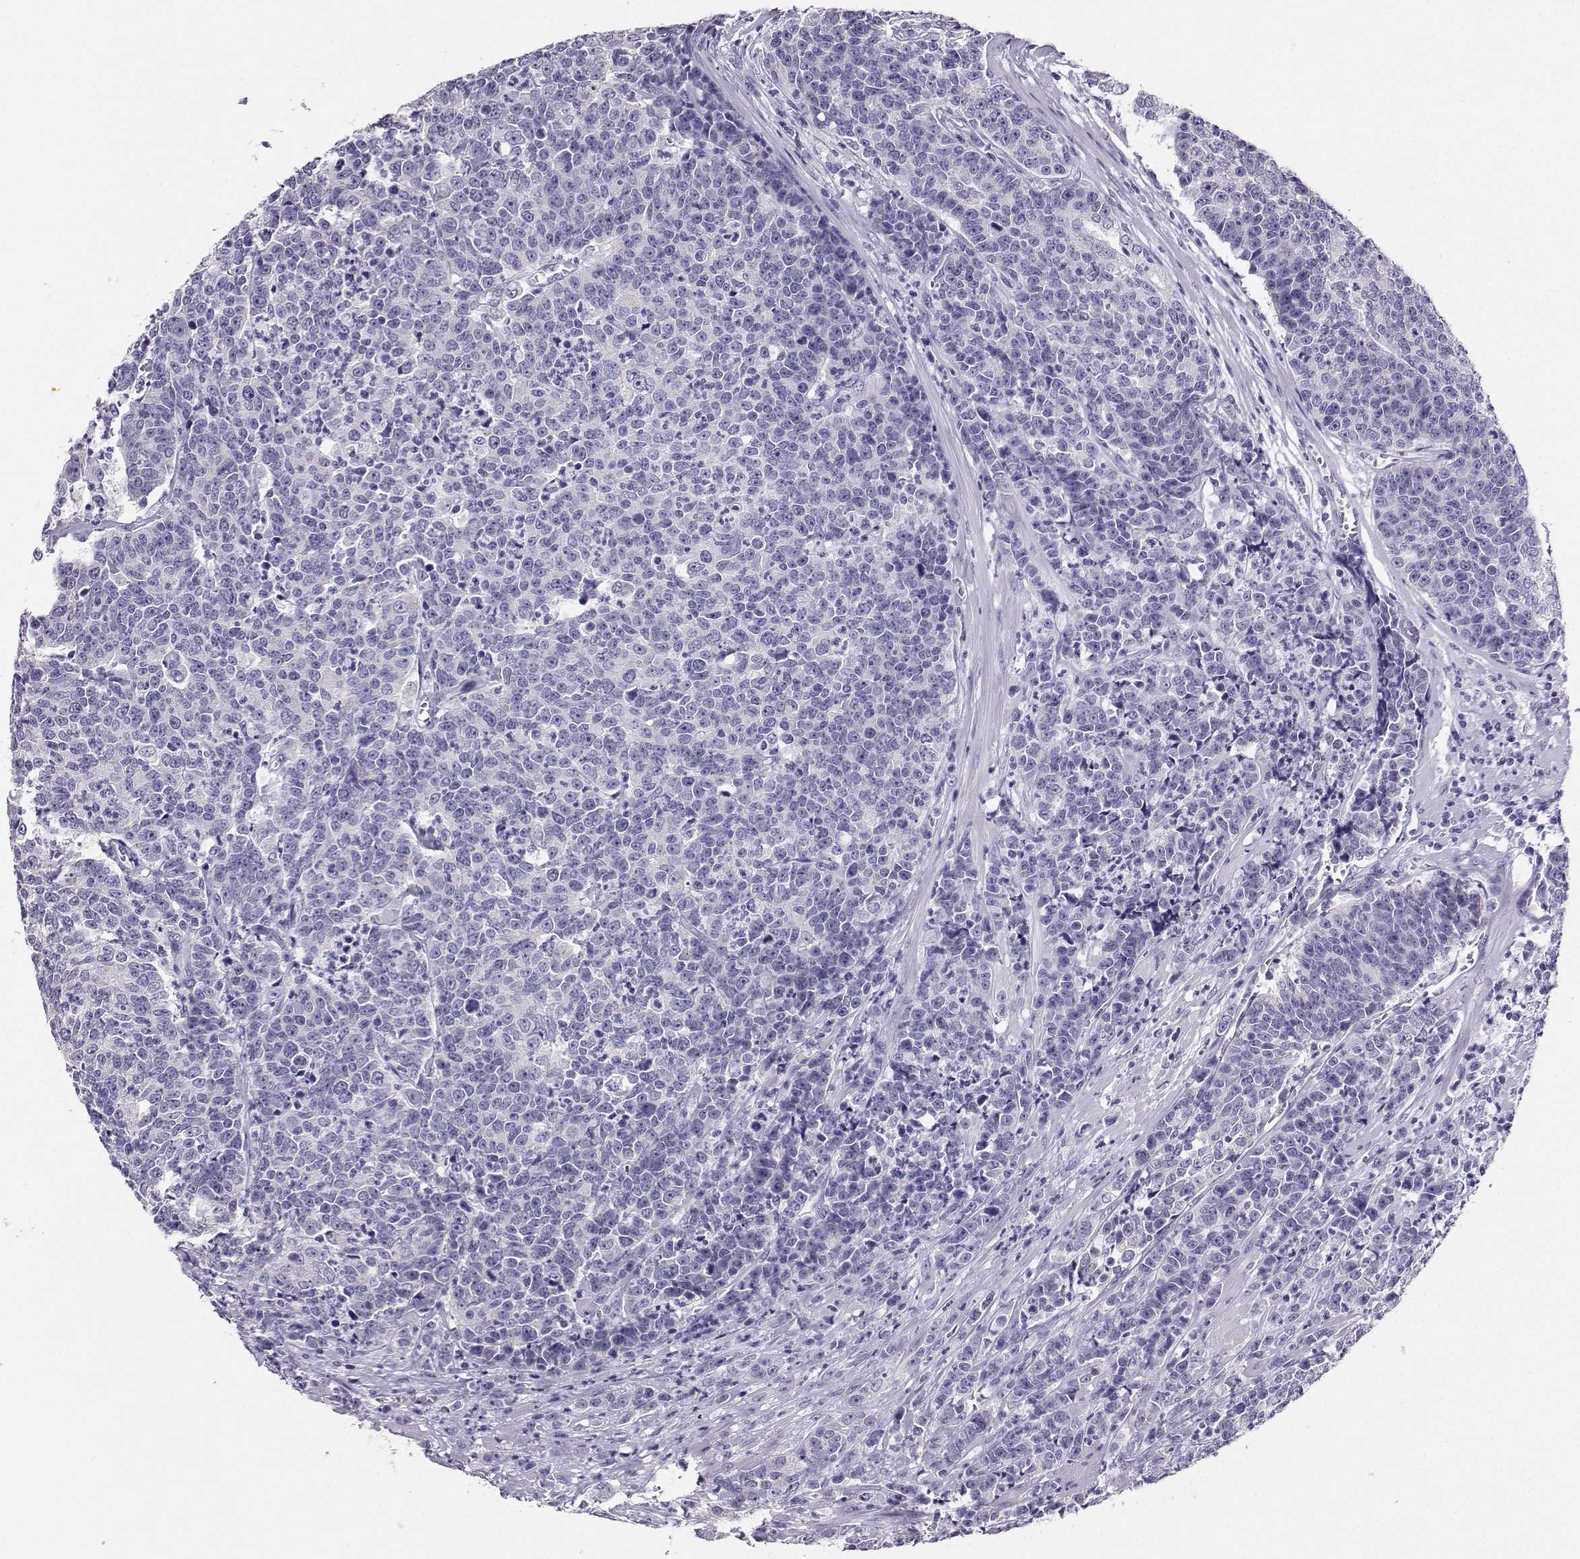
{"staining": {"intensity": "negative", "quantity": "none", "location": "none"}, "tissue": "prostate cancer", "cell_type": "Tumor cells", "image_type": "cancer", "snomed": [{"axis": "morphology", "description": "Adenocarcinoma, NOS"}, {"axis": "topography", "description": "Prostate"}], "caption": "This image is of adenocarcinoma (prostate) stained with immunohistochemistry (IHC) to label a protein in brown with the nuclei are counter-stained blue. There is no expression in tumor cells. (DAB (3,3'-diaminobenzidine) IHC with hematoxylin counter stain).", "gene": "AVP", "patient": {"sex": "male", "age": 67}}